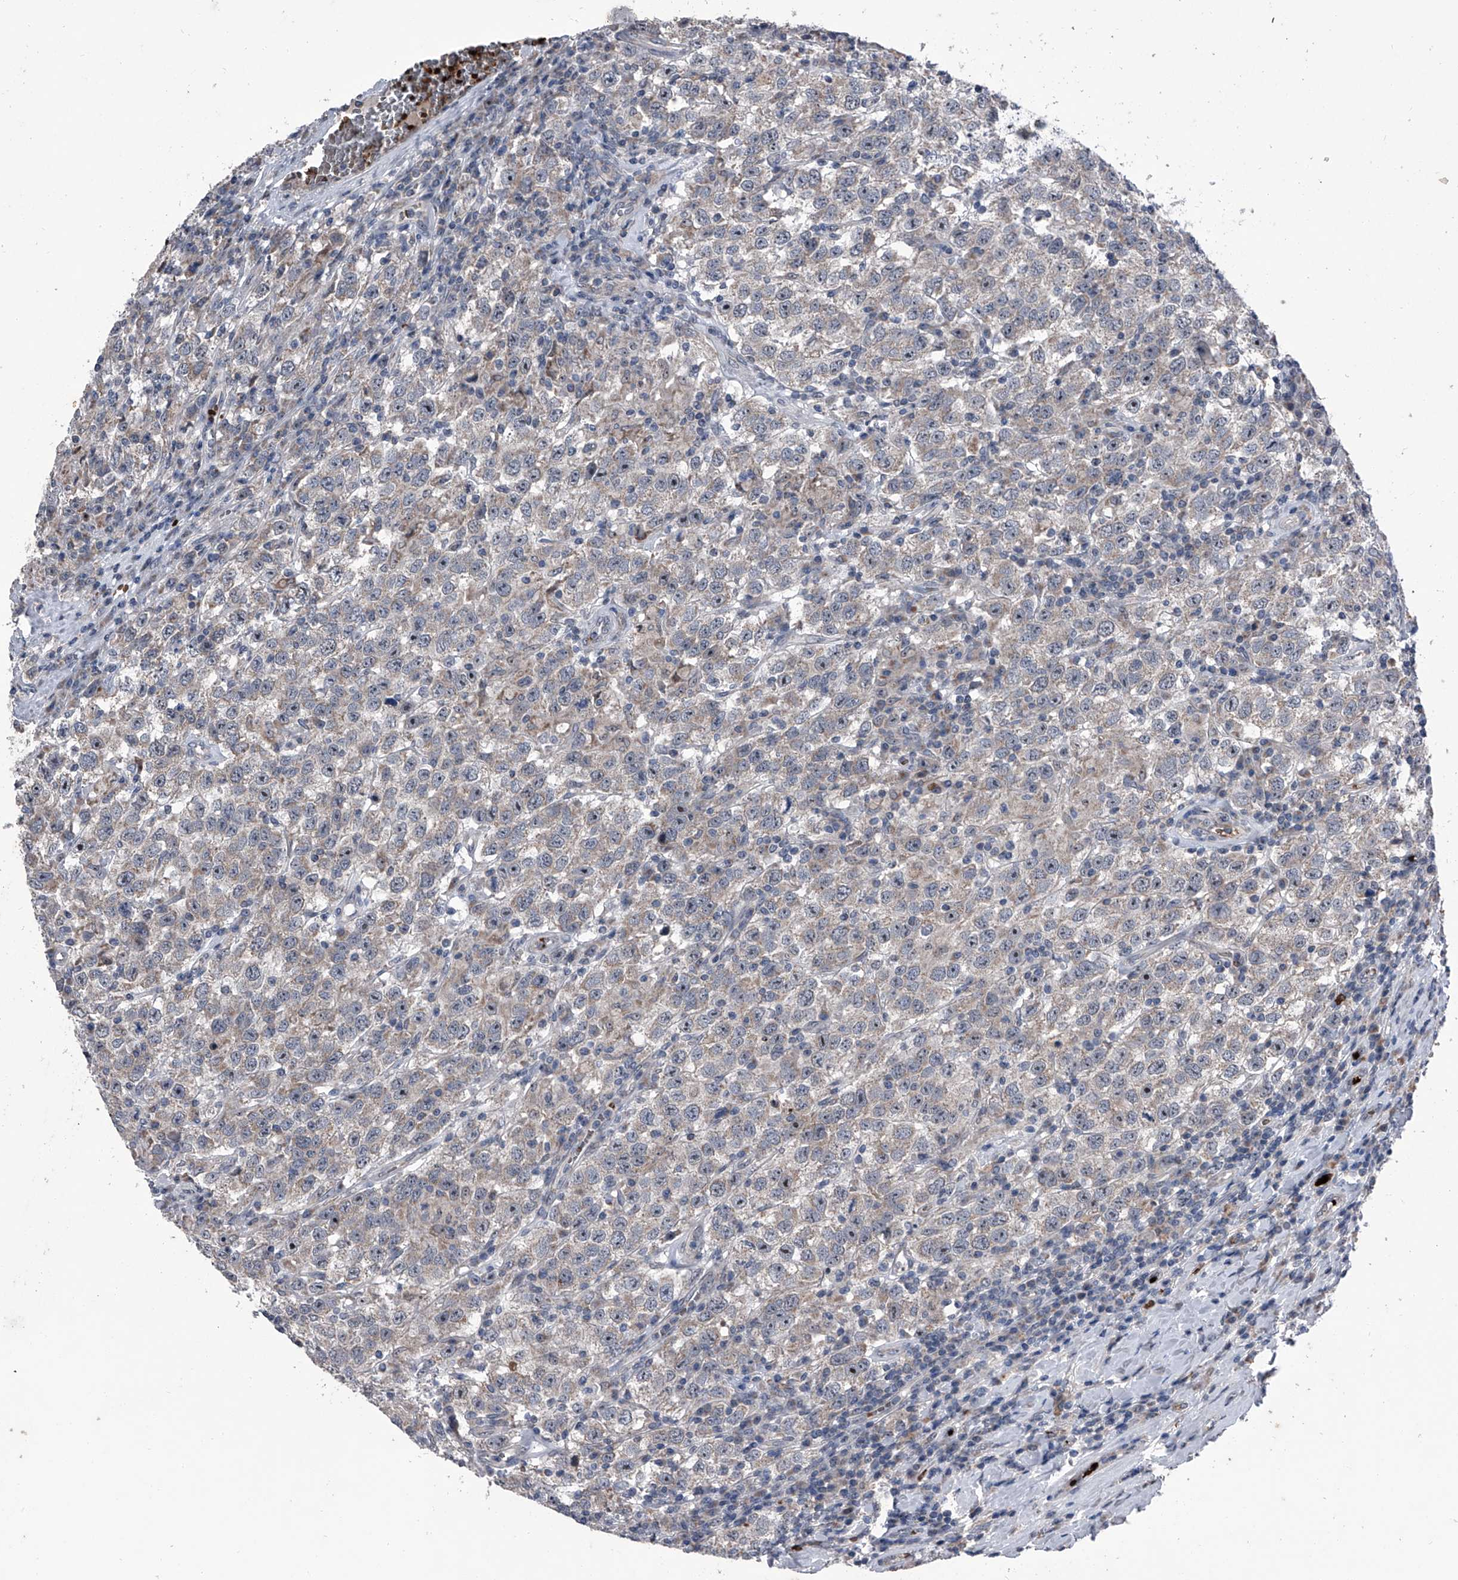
{"staining": {"intensity": "weak", "quantity": "<25%", "location": "cytoplasmic/membranous"}, "tissue": "testis cancer", "cell_type": "Tumor cells", "image_type": "cancer", "snomed": [{"axis": "morphology", "description": "Seminoma, NOS"}, {"axis": "topography", "description": "Testis"}], "caption": "This is a image of immunohistochemistry (IHC) staining of testis seminoma, which shows no expression in tumor cells.", "gene": "CEP85L", "patient": {"sex": "male", "age": 41}}